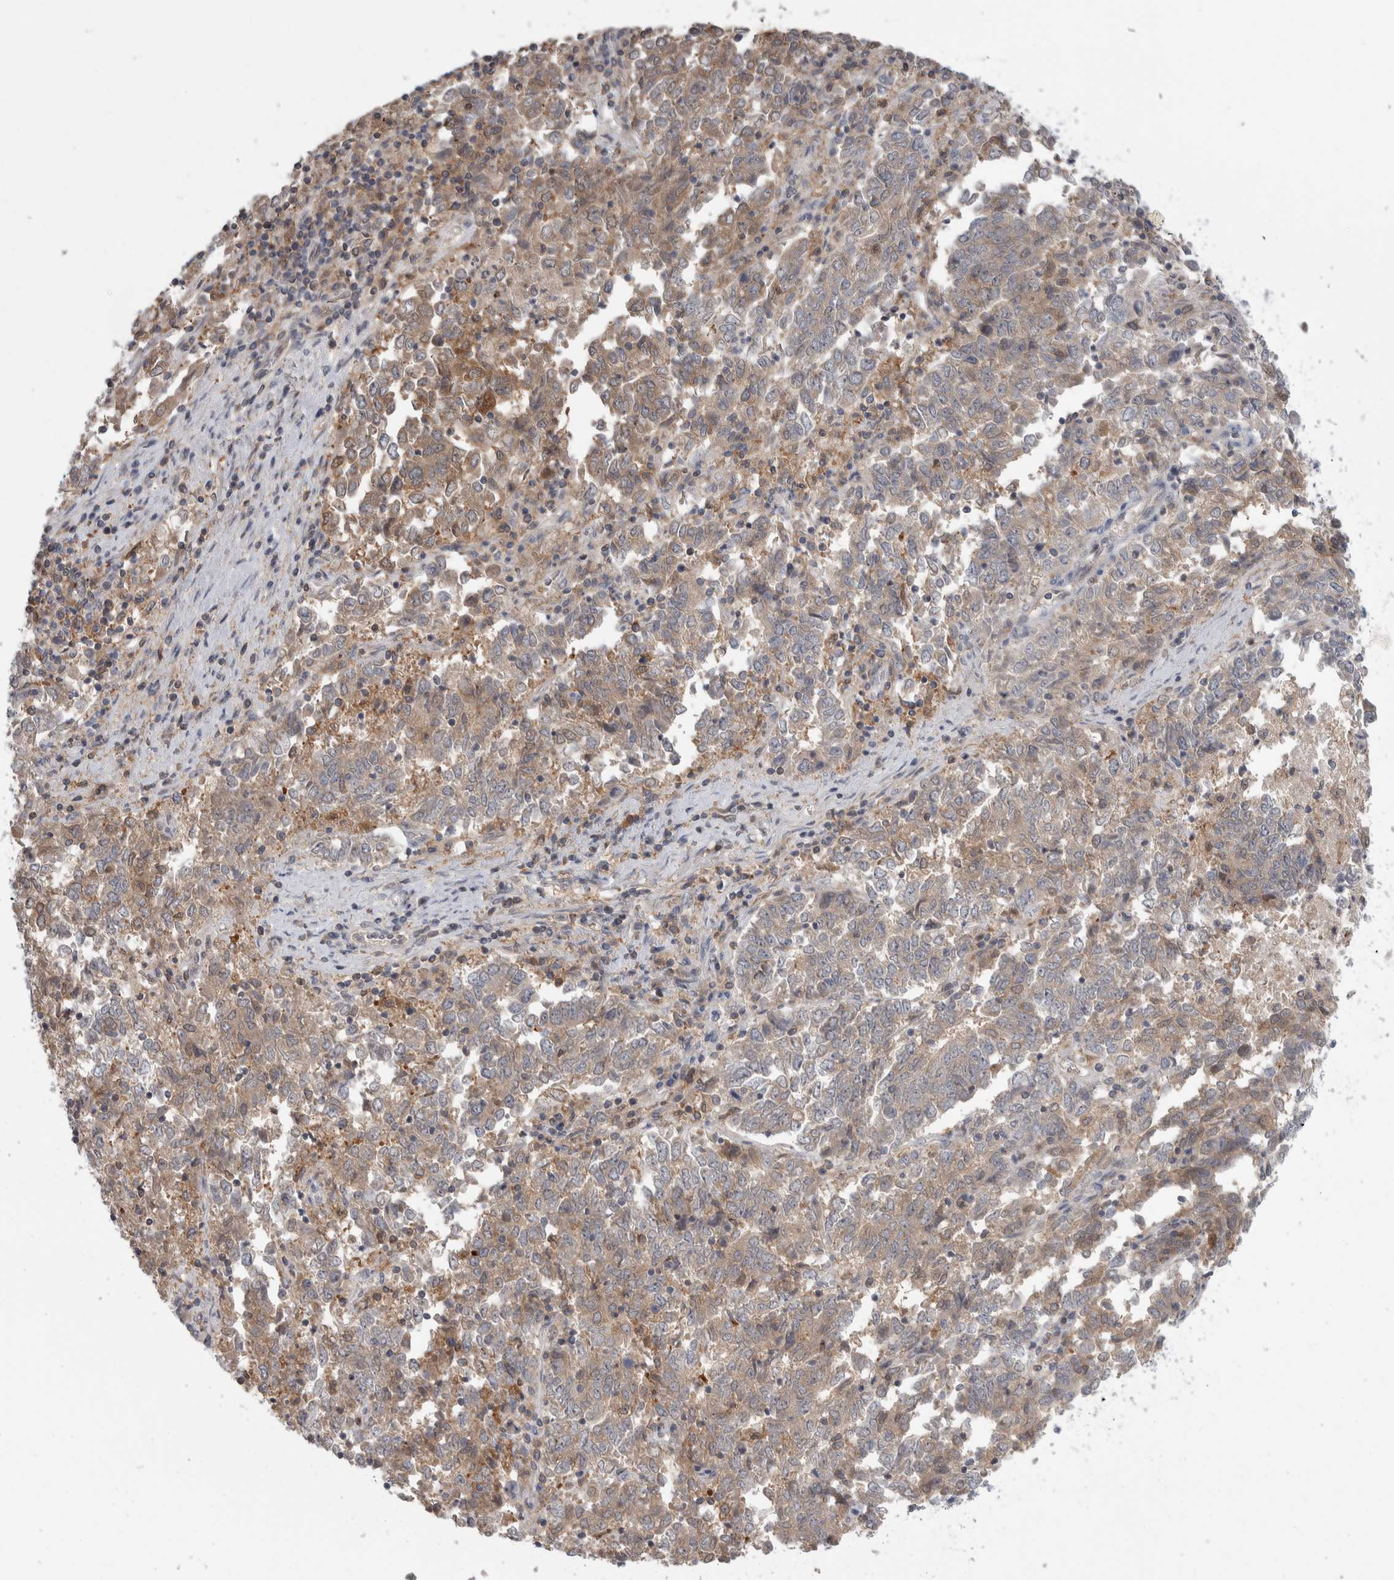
{"staining": {"intensity": "weak", "quantity": ">75%", "location": "cytoplasmic/membranous"}, "tissue": "endometrial cancer", "cell_type": "Tumor cells", "image_type": "cancer", "snomed": [{"axis": "morphology", "description": "Adenocarcinoma, NOS"}, {"axis": "topography", "description": "Endometrium"}], "caption": "DAB (3,3'-diaminobenzidine) immunohistochemical staining of endometrial adenocarcinoma displays weak cytoplasmic/membranous protein expression in approximately >75% of tumor cells.", "gene": "HTATIP2", "patient": {"sex": "female", "age": 80}}